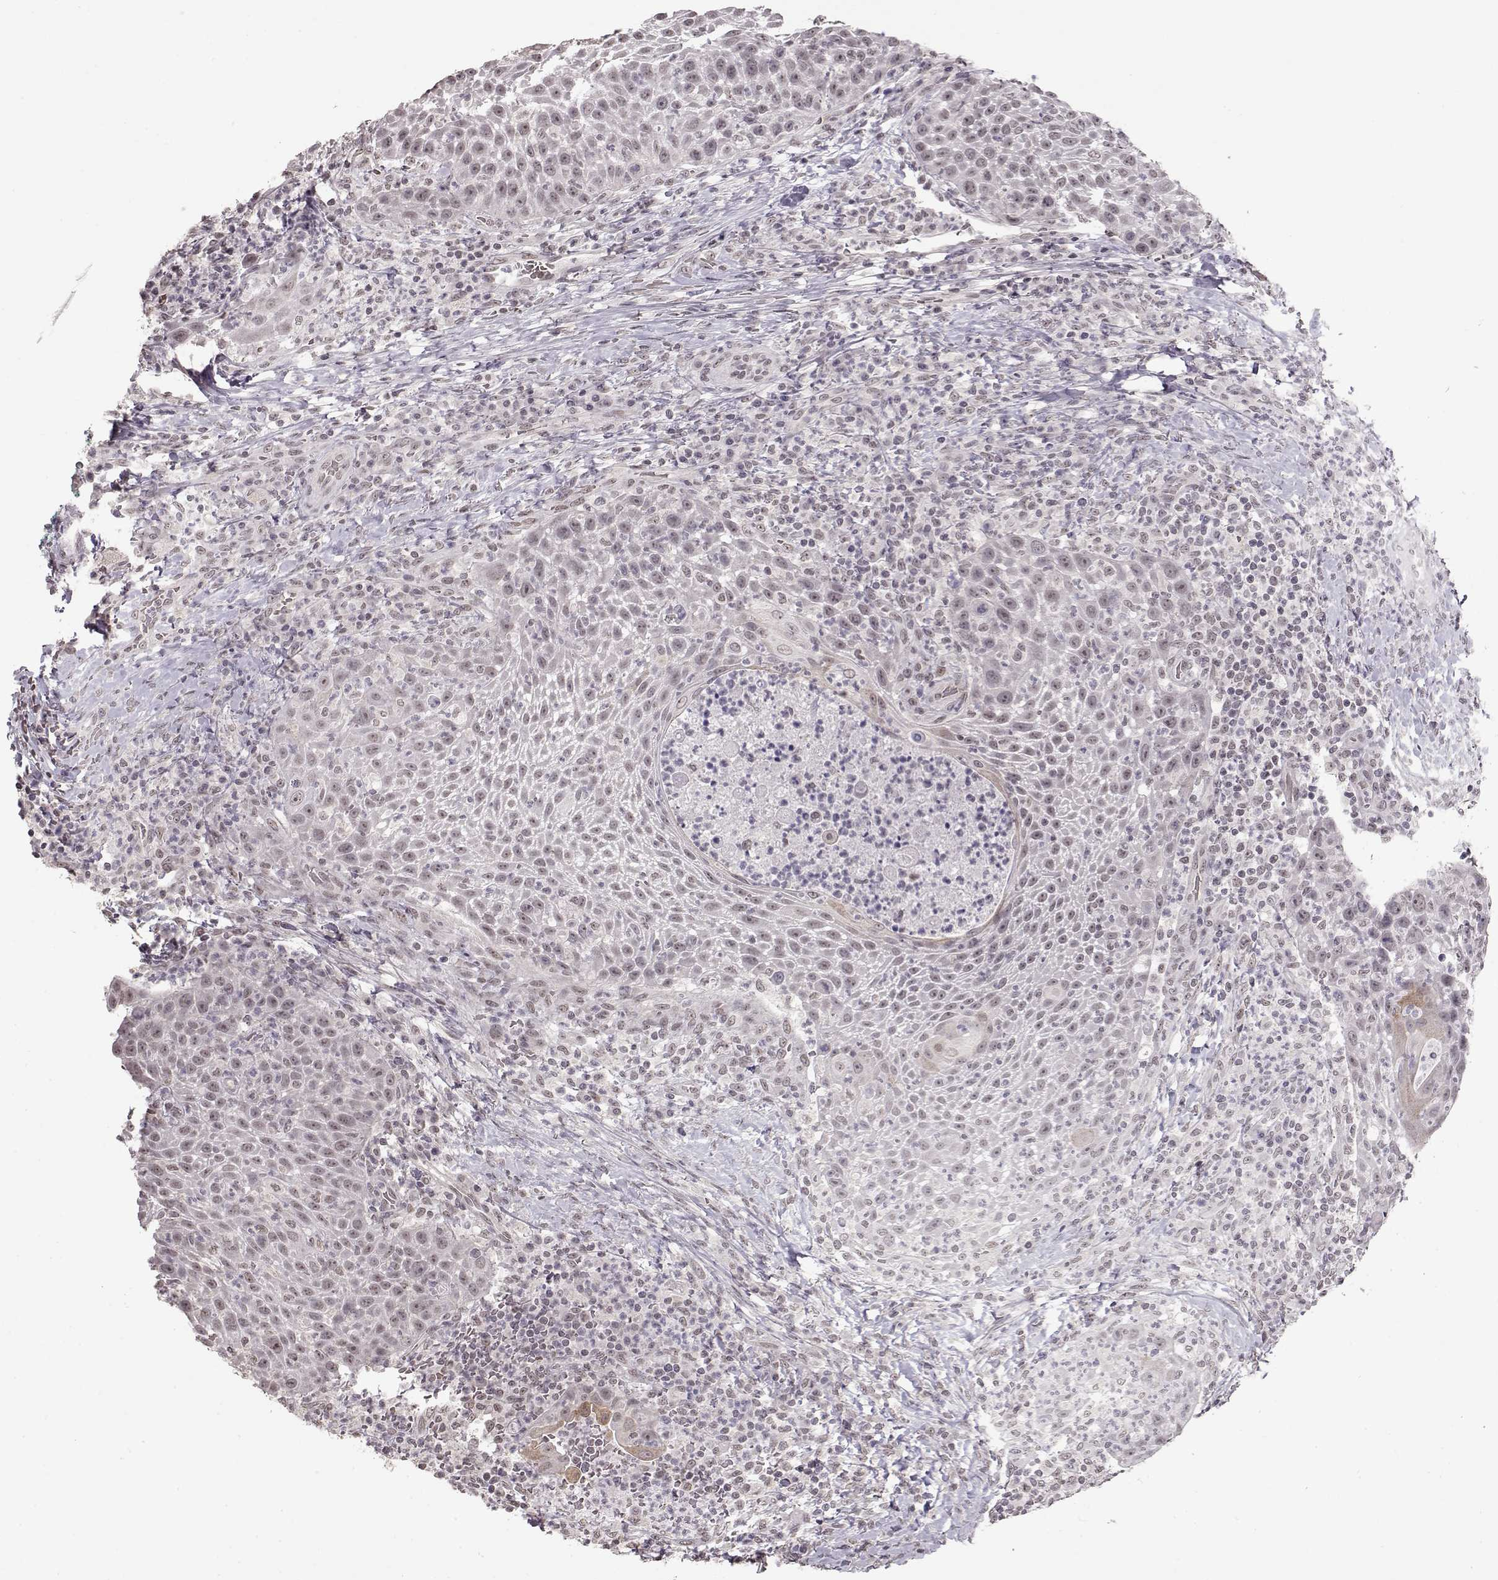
{"staining": {"intensity": "weak", "quantity": "25%-75%", "location": "nuclear"}, "tissue": "head and neck cancer", "cell_type": "Tumor cells", "image_type": "cancer", "snomed": [{"axis": "morphology", "description": "Squamous cell carcinoma, NOS"}, {"axis": "topography", "description": "Head-Neck"}], "caption": "Head and neck cancer stained with a brown dye exhibits weak nuclear positive staining in approximately 25%-75% of tumor cells.", "gene": "PCP4", "patient": {"sex": "male", "age": 69}}